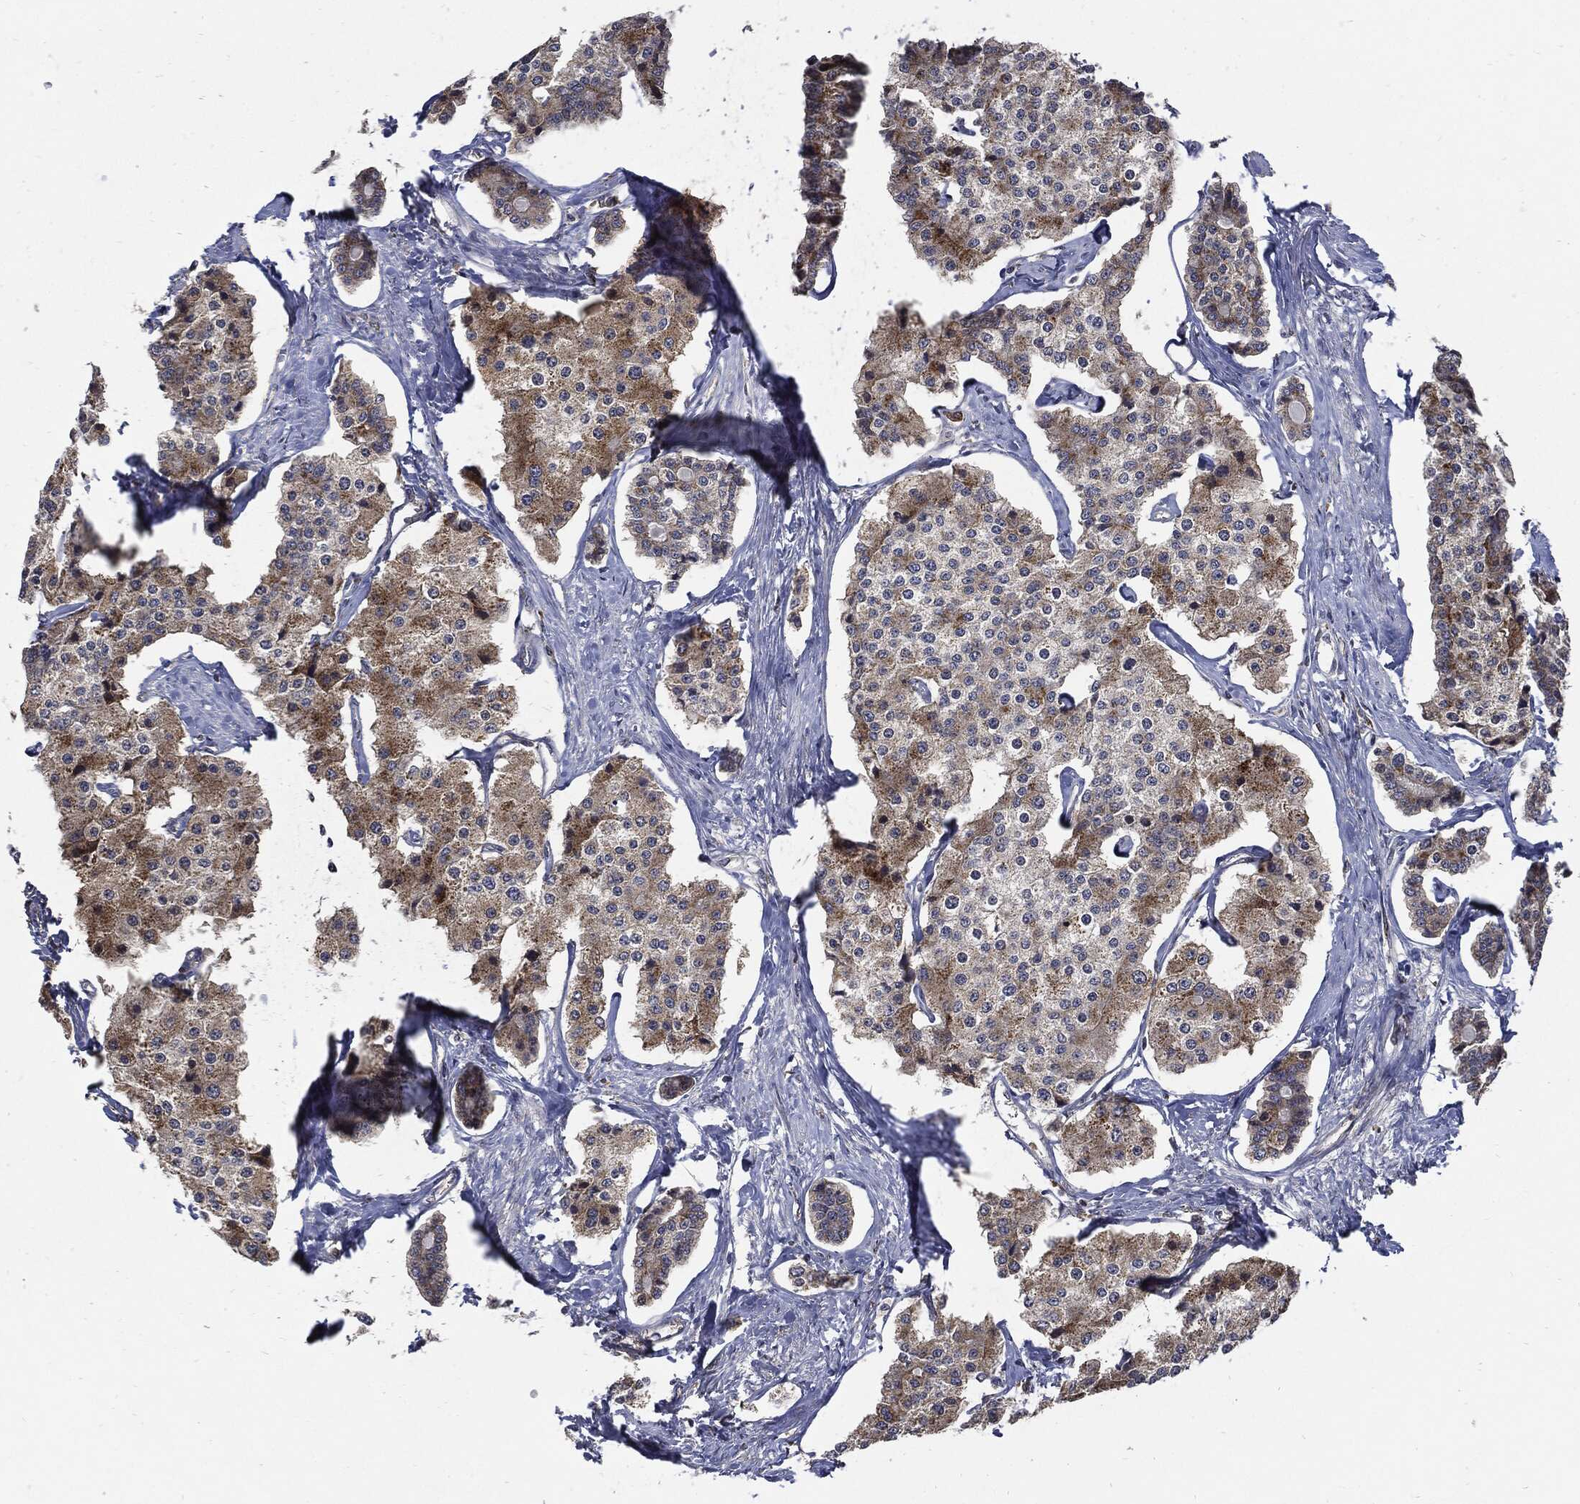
{"staining": {"intensity": "moderate", "quantity": "25%-75%", "location": "cytoplasmic/membranous"}, "tissue": "carcinoid", "cell_type": "Tumor cells", "image_type": "cancer", "snomed": [{"axis": "morphology", "description": "Carcinoid, malignant, NOS"}, {"axis": "topography", "description": "Small intestine"}], "caption": "Carcinoid stained with a brown dye displays moderate cytoplasmic/membranous positive expression in about 25%-75% of tumor cells.", "gene": "SLC31A2", "patient": {"sex": "female", "age": 65}}